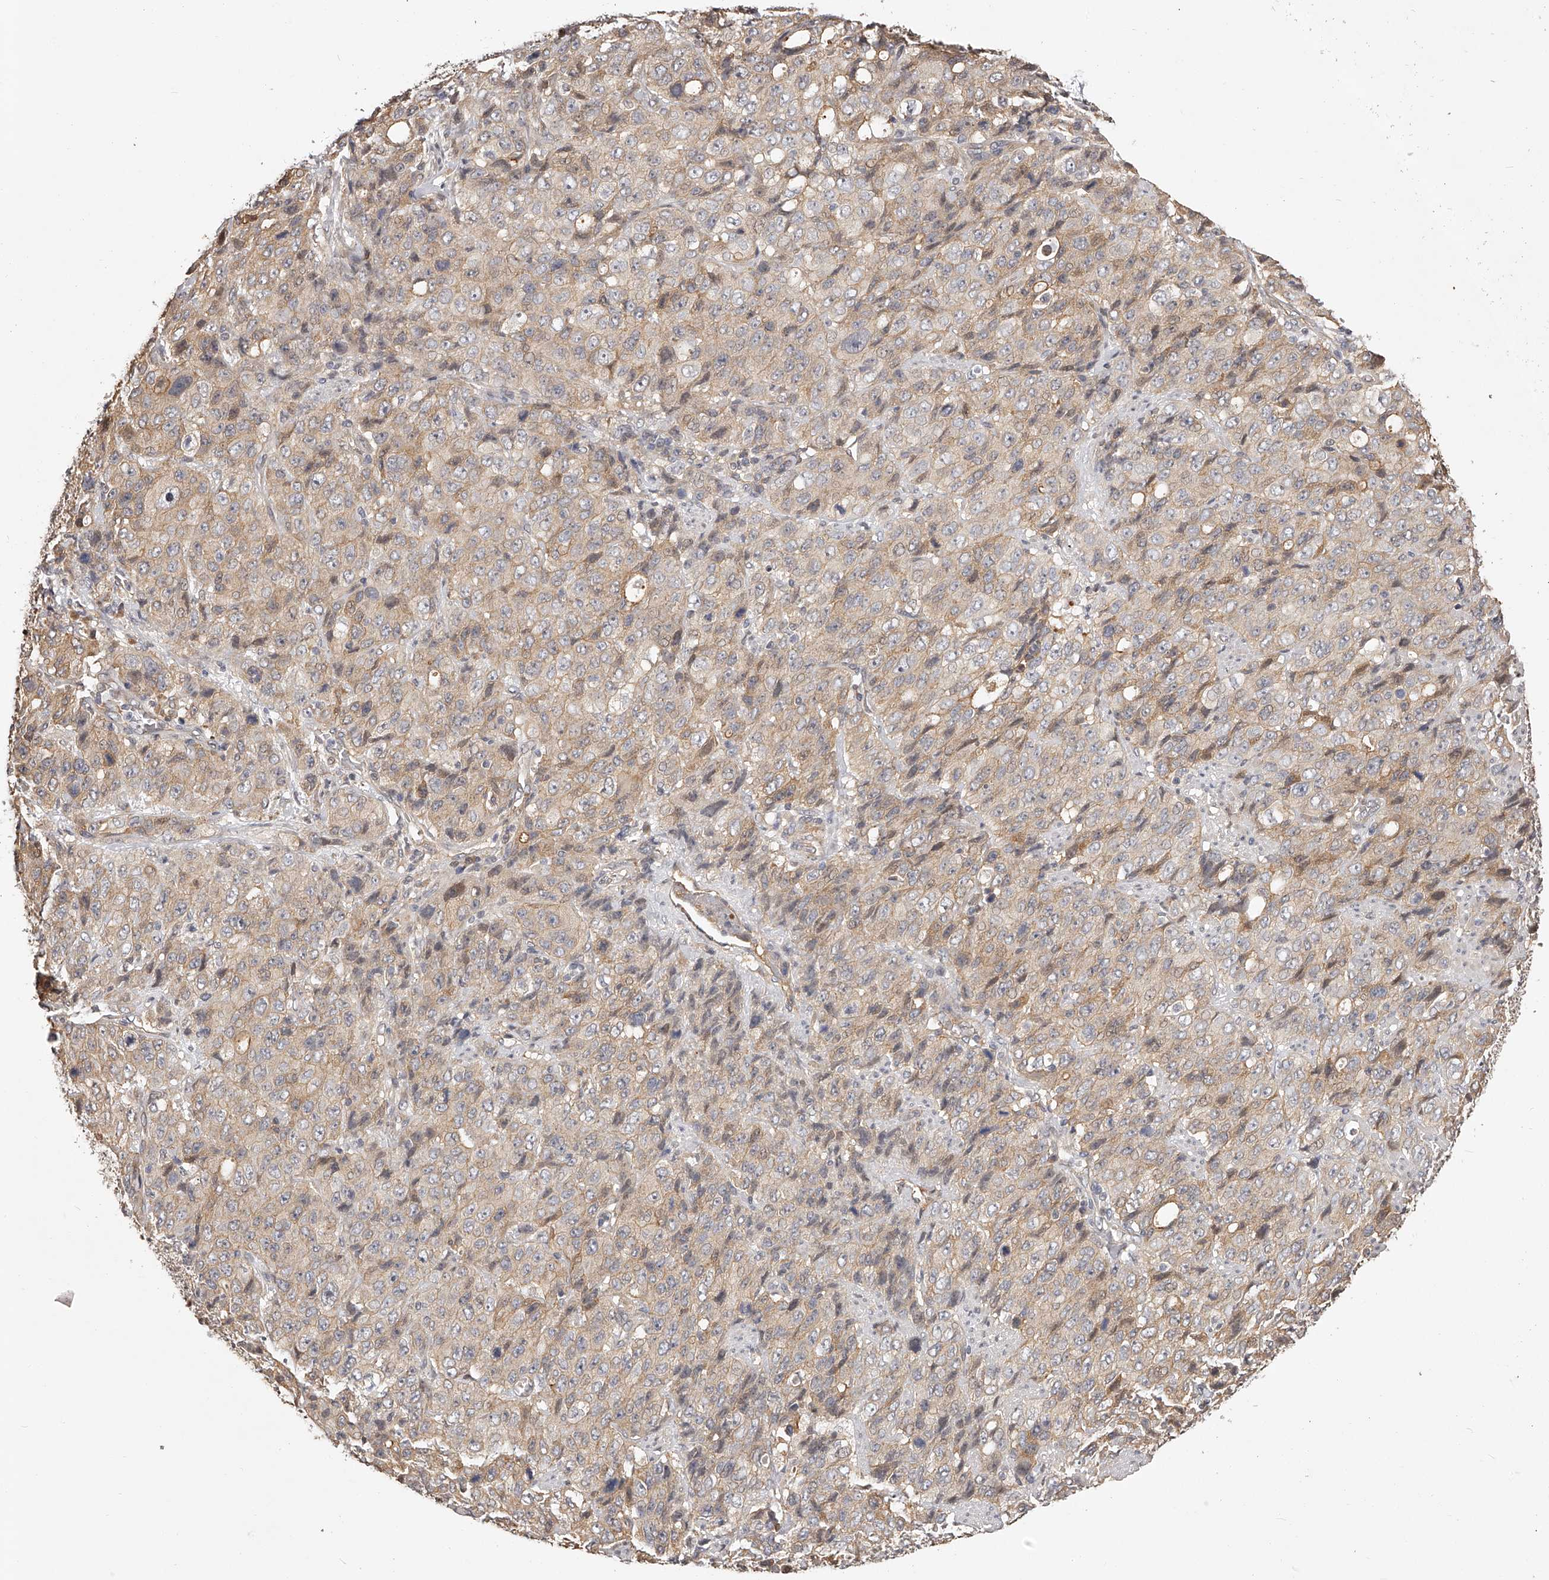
{"staining": {"intensity": "weak", "quantity": ">75%", "location": "cytoplasmic/membranous"}, "tissue": "stomach cancer", "cell_type": "Tumor cells", "image_type": "cancer", "snomed": [{"axis": "morphology", "description": "Adenocarcinoma, NOS"}, {"axis": "topography", "description": "Stomach"}], "caption": "Stomach cancer stained with a protein marker reveals weak staining in tumor cells.", "gene": "ZNF582", "patient": {"sex": "male", "age": 48}}